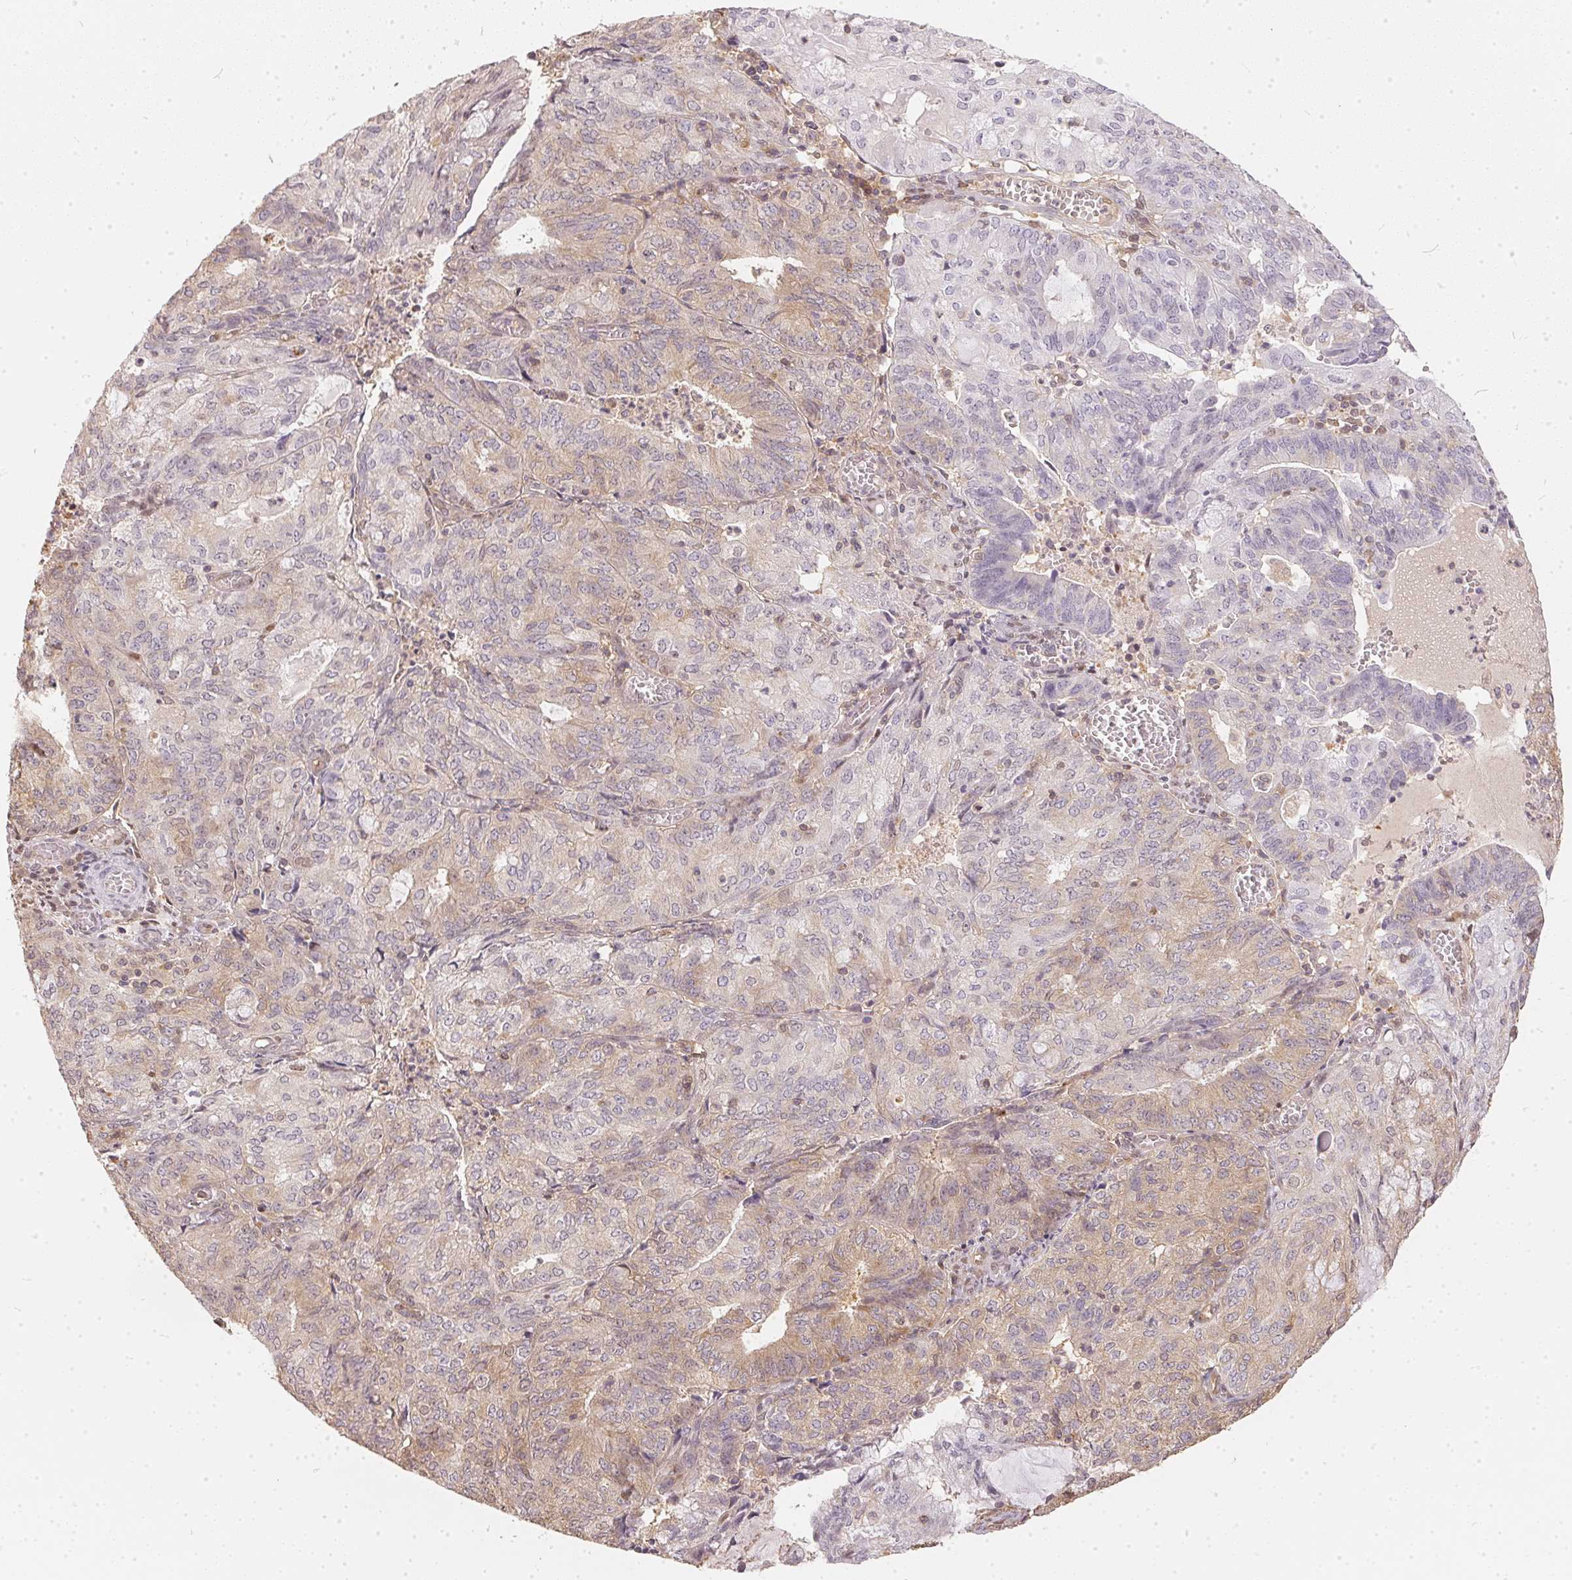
{"staining": {"intensity": "weak", "quantity": "25%-75%", "location": "cytoplasmic/membranous"}, "tissue": "endometrial cancer", "cell_type": "Tumor cells", "image_type": "cancer", "snomed": [{"axis": "morphology", "description": "Adenocarcinoma, NOS"}, {"axis": "topography", "description": "Endometrium"}], "caption": "This is a micrograph of immunohistochemistry (IHC) staining of endometrial adenocarcinoma, which shows weak positivity in the cytoplasmic/membranous of tumor cells.", "gene": "BLMH", "patient": {"sex": "female", "age": 82}}